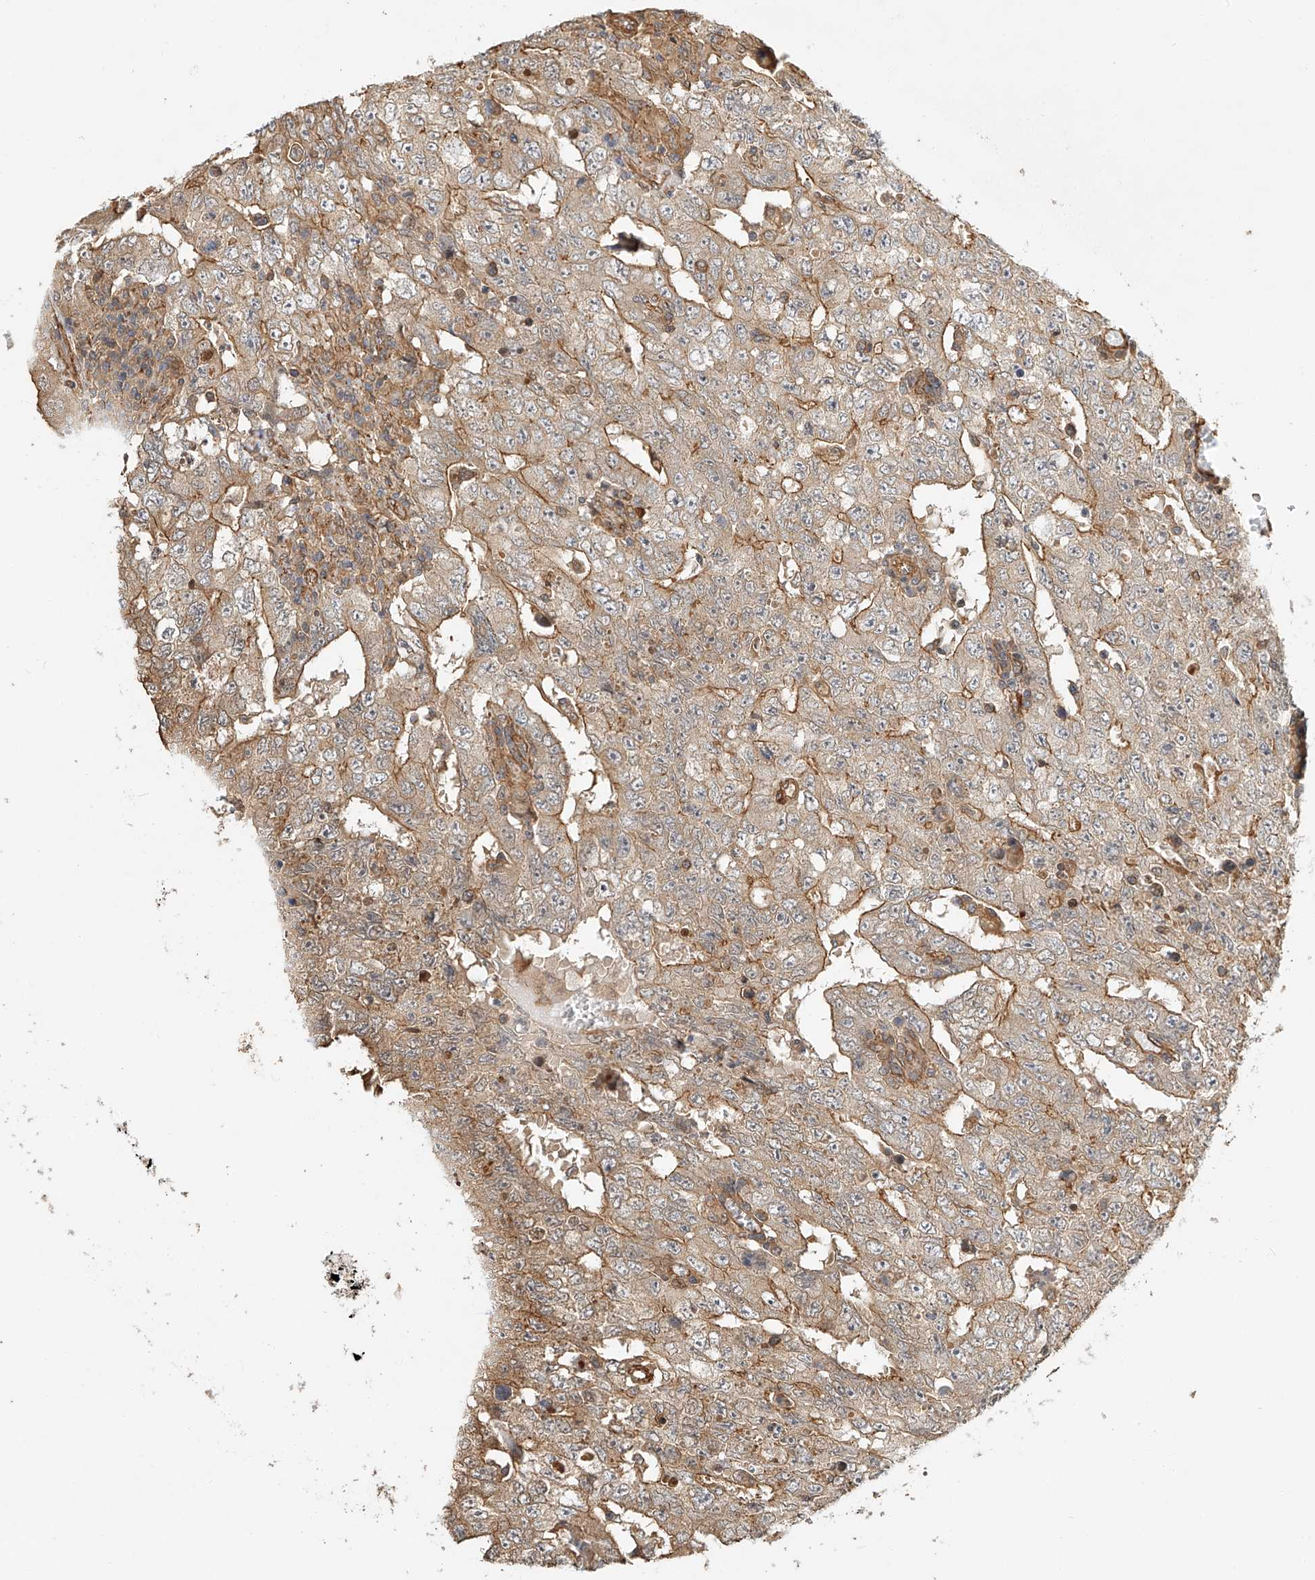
{"staining": {"intensity": "moderate", "quantity": "25%-75%", "location": "cytoplasmic/membranous"}, "tissue": "testis cancer", "cell_type": "Tumor cells", "image_type": "cancer", "snomed": [{"axis": "morphology", "description": "Carcinoma, Embryonal, NOS"}, {"axis": "topography", "description": "Testis"}], "caption": "Protein expression analysis of human testis cancer reveals moderate cytoplasmic/membranous expression in about 25%-75% of tumor cells. The staining is performed using DAB (3,3'-diaminobenzidine) brown chromogen to label protein expression. The nuclei are counter-stained blue using hematoxylin.", "gene": "CSMD3", "patient": {"sex": "male", "age": 26}}